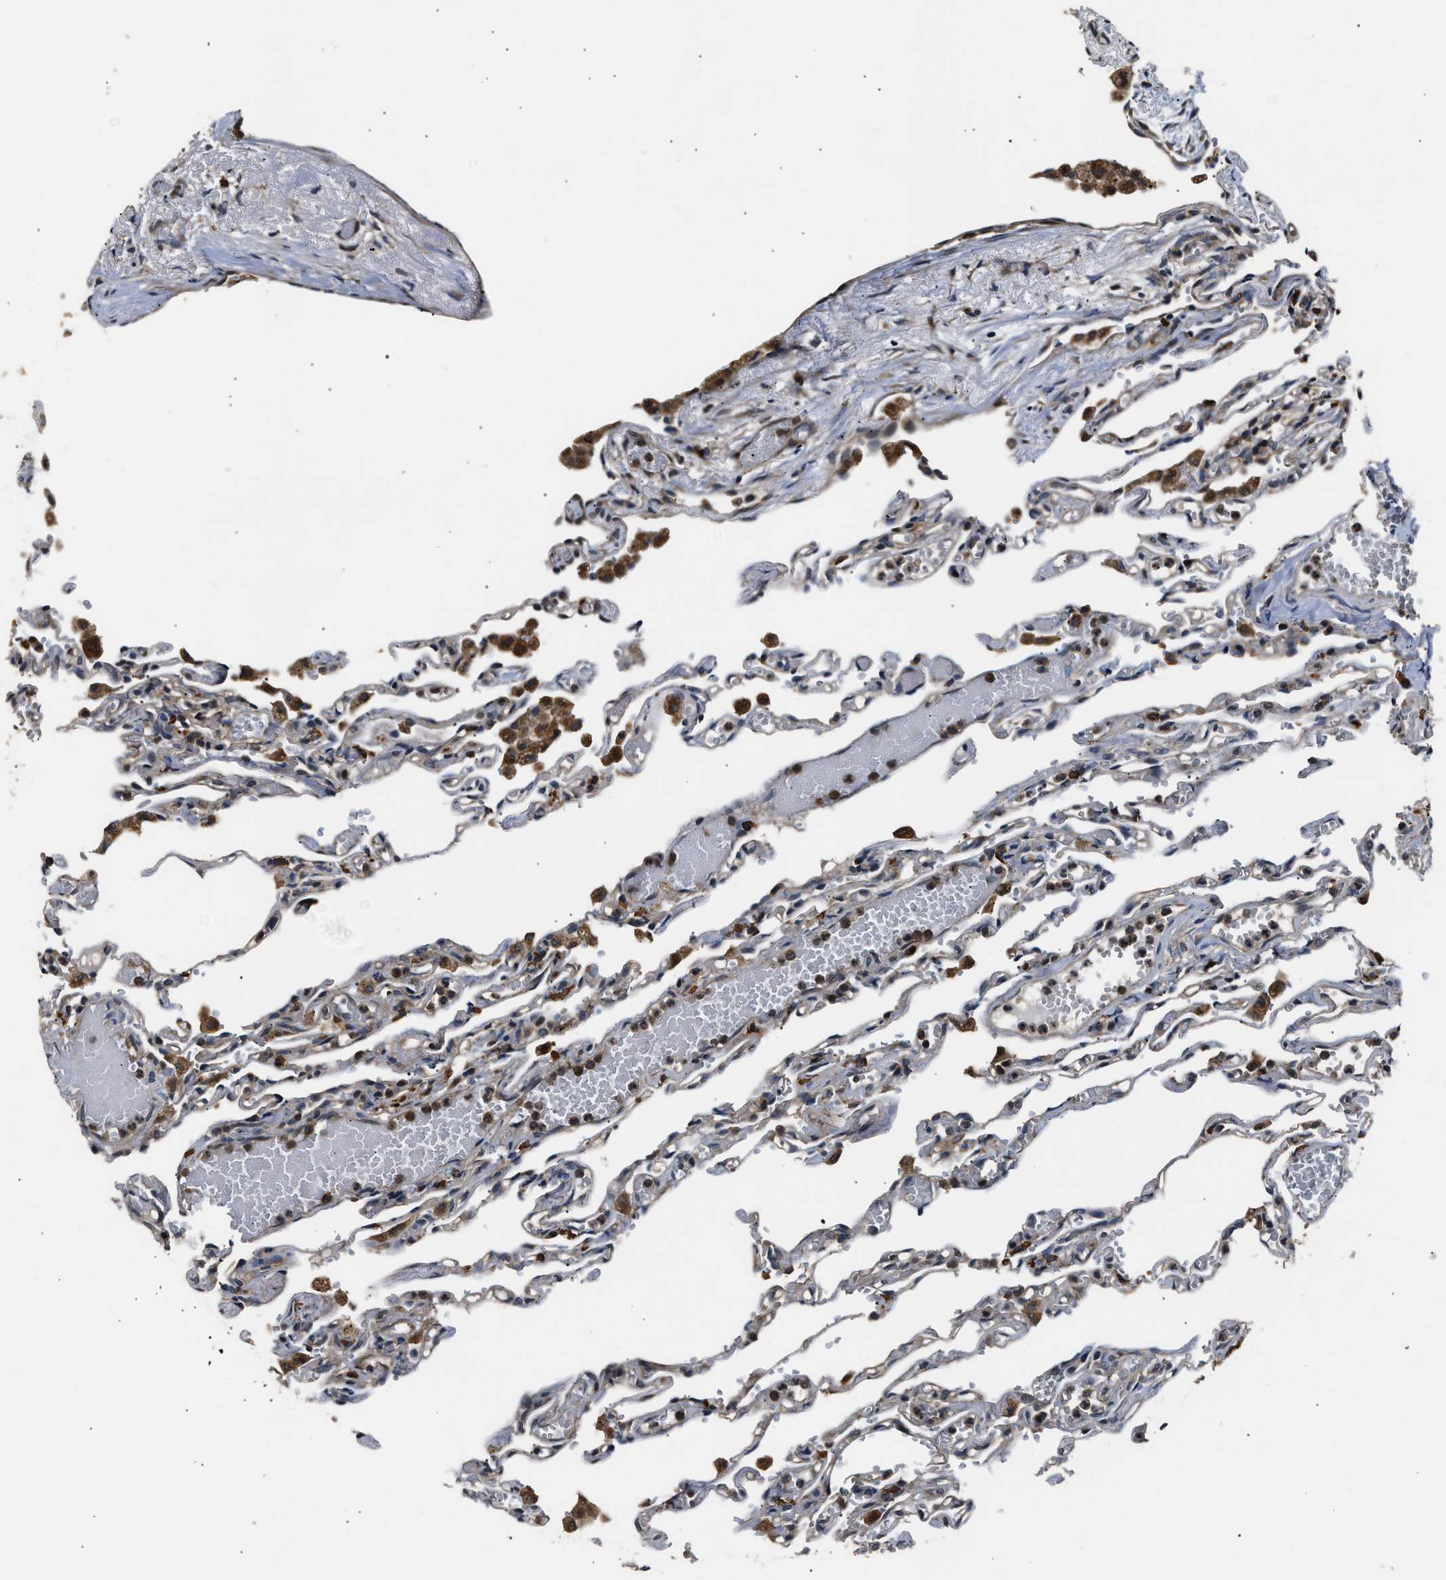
{"staining": {"intensity": "moderate", "quantity": "<25%", "location": "cytoplasmic/membranous"}, "tissue": "lung", "cell_type": "Alveolar cells", "image_type": "normal", "snomed": [{"axis": "morphology", "description": "Normal tissue, NOS"}, {"axis": "topography", "description": "Lung"}], "caption": "Moderate cytoplasmic/membranous positivity for a protein is present in about <25% of alveolar cells of normal lung using IHC.", "gene": "IMPDH2", "patient": {"sex": "male", "age": 21}}